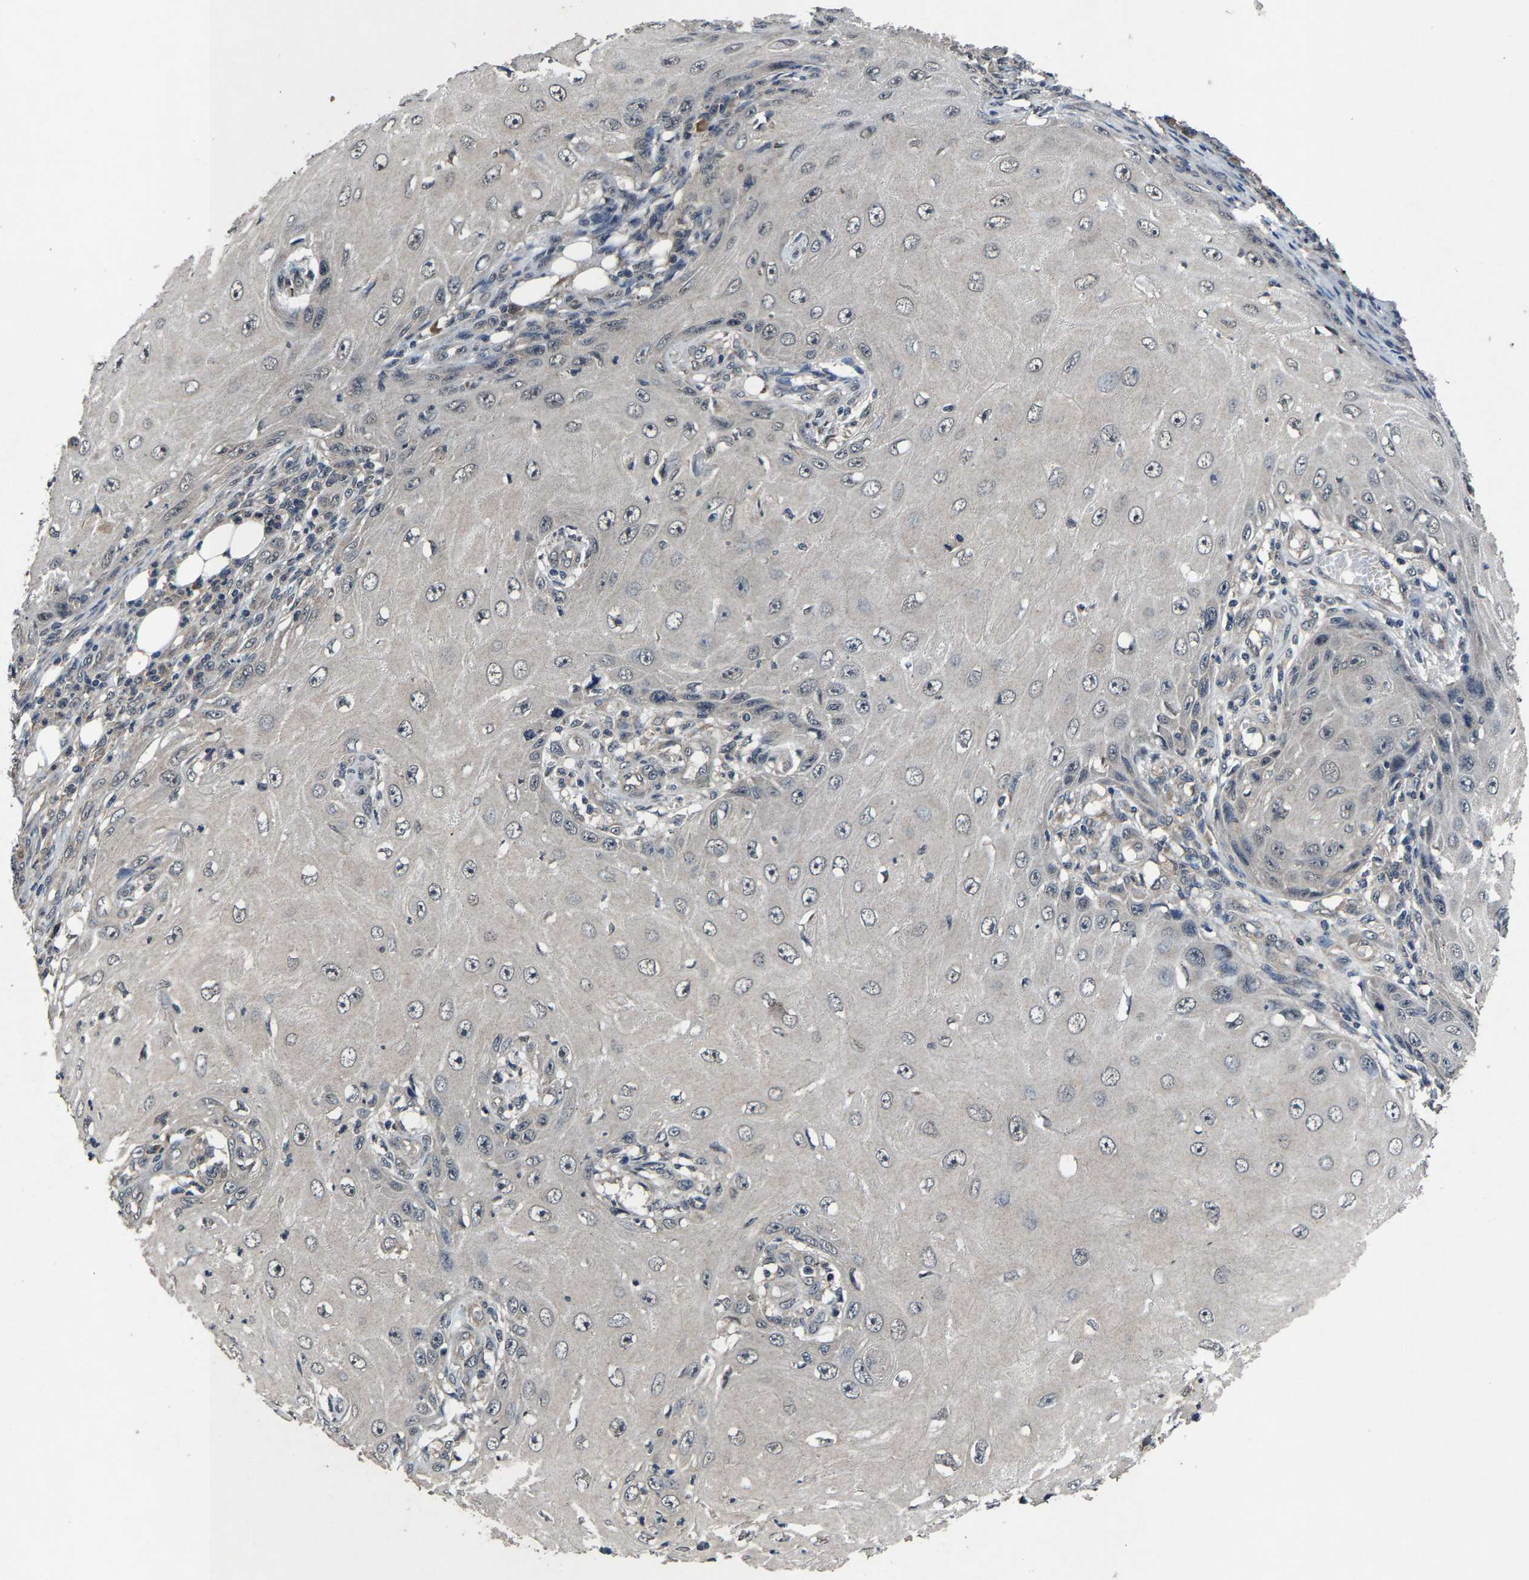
{"staining": {"intensity": "negative", "quantity": "none", "location": "none"}, "tissue": "skin cancer", "cell_type": "Tumor cells", "image_type": "cancer", "snomed": [{"axis": "morphology", "description": "Squamous cell carcinoma, NOS"}, {"axis": "topography", "description": "Skin"}], "caption": "IHC image of neoplastic tissue: human skin squamous cell carcinoma stained with DAB reveals no significant protein staining in tumor cells.", "gene": "HUWE1", "patient": {"sex": "female", "age": 73}}